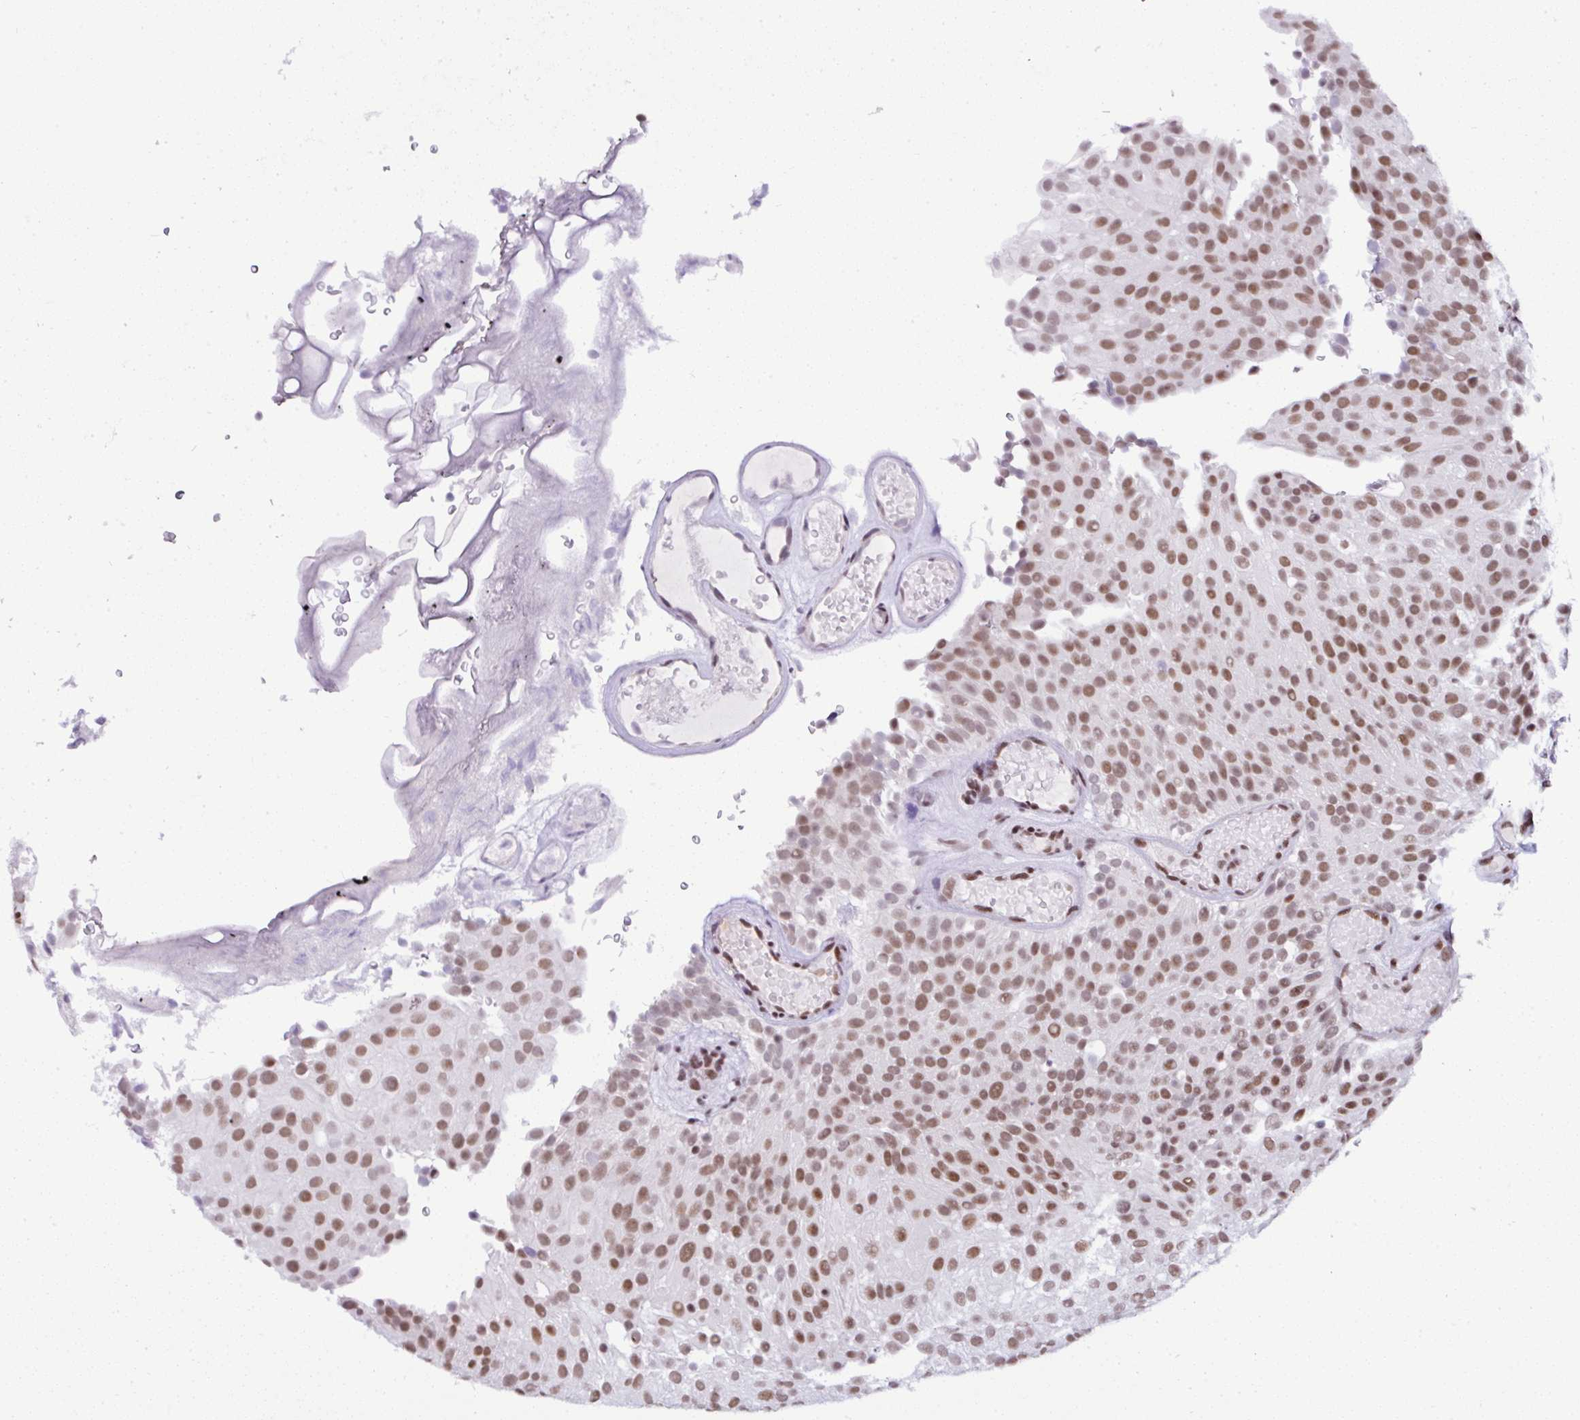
{"staining": {"intensity": "moderate", "quantity": ">75%", "location": "nuclear"}, "tissue": "urothelial cancer", "cell_type": "Tumor cells", "image_type": "cancer", "snomed": [{"axis": "morphology", "description": "Urothelial carcinoma, Low grade"}, {"axis": "topography", "description": "Urinary bladder"}], "caption": "IHC of urothelial carcinoma (low-grade) displays medium levels of moderate nuclear expression in about >75% of tumor cells.", "gene": "DR1", "patient": {"sex": "male", "age": 78}}